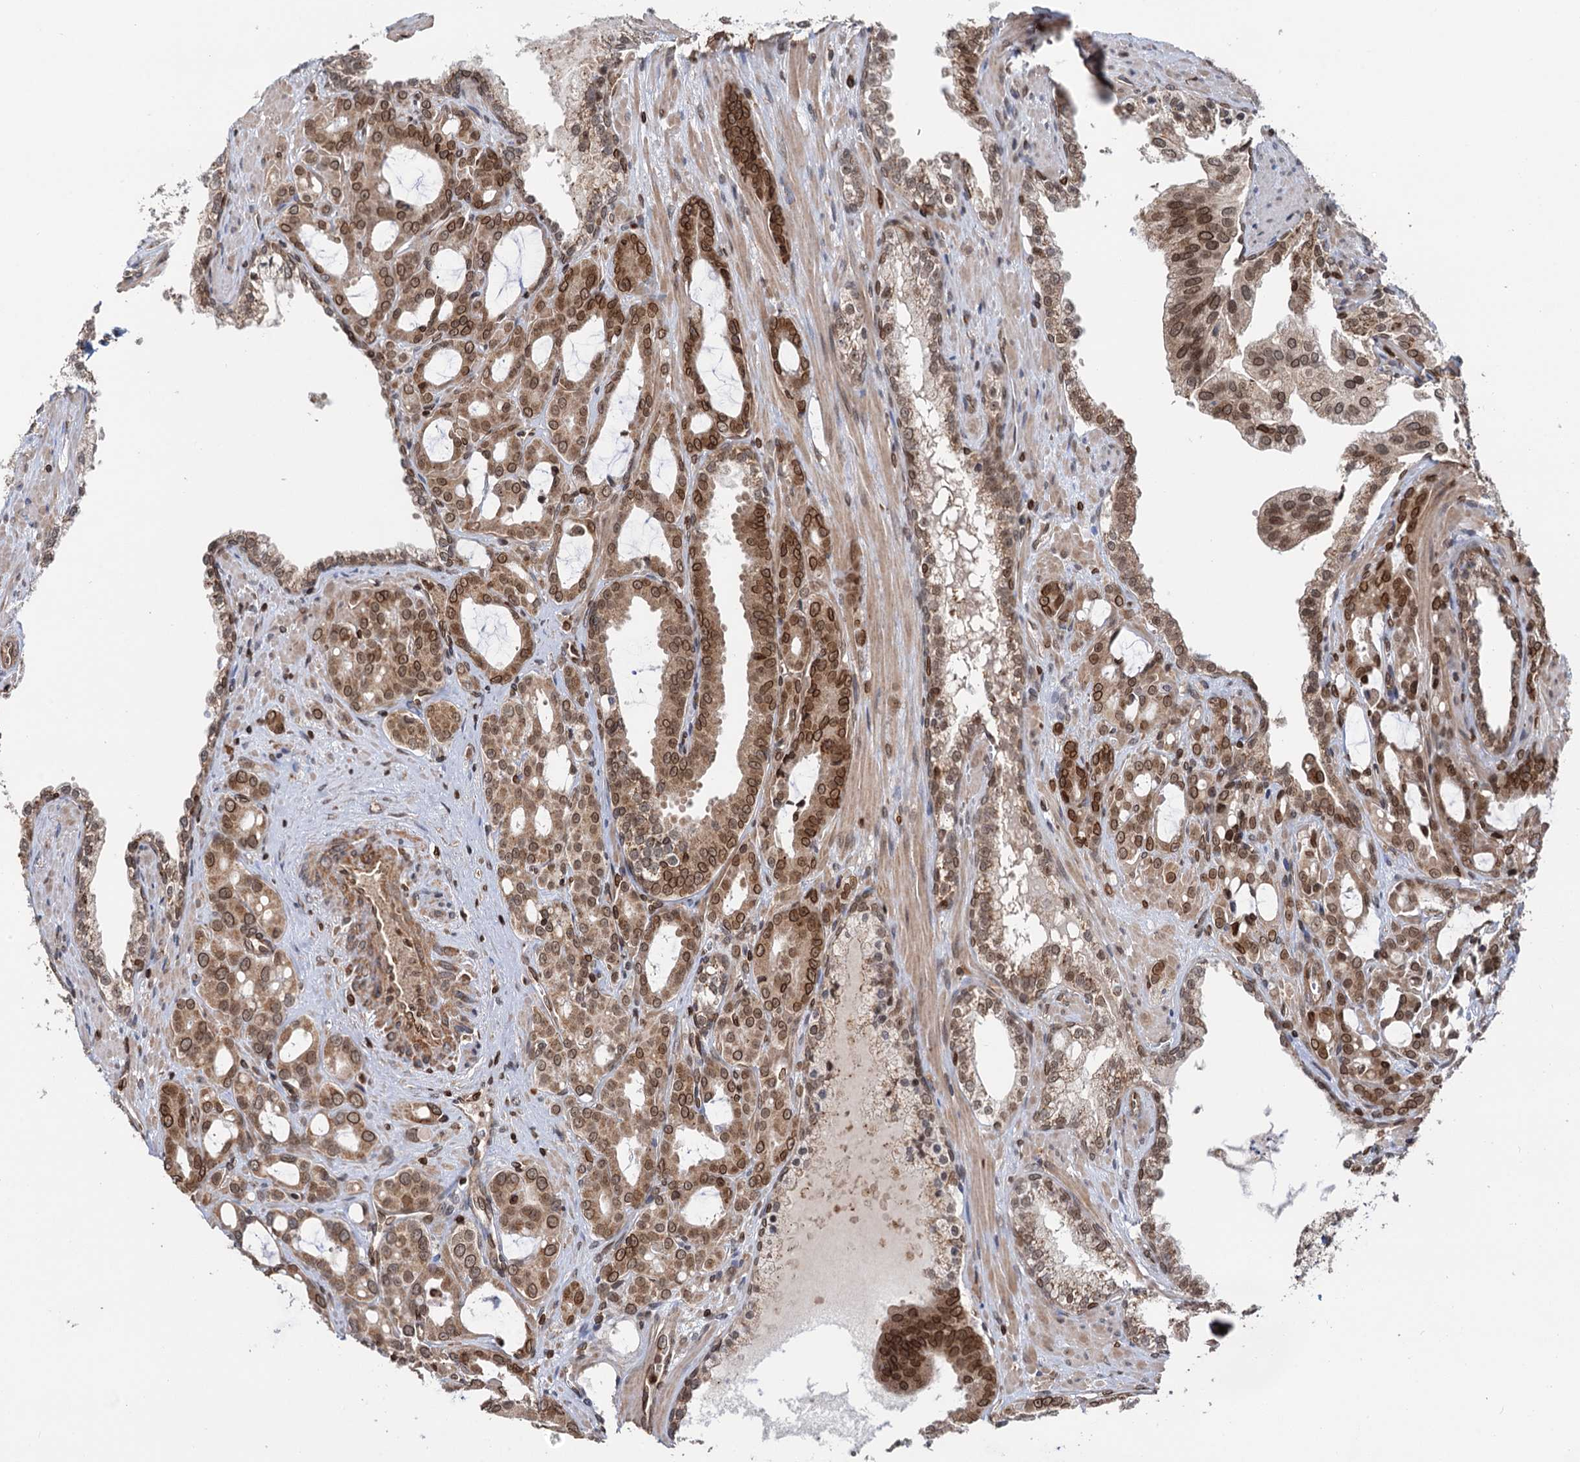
{"staining": {"intensity": "strong", "quantity": ">75%", "location": "cytoplasmic/membranous,nuclear"}, "tissue": "prostate cancer", "cell_type": "Tumor cells", "image_type": "cancer", "snomed": [{"axis": "morphology", "description": "Adenocarcinoma, High grade"}, {"axis": "topography", "description": "Prostate"}], "caption": "Protein staining shows strong cytoplasmic/membranous and nuclear staining in approximately >75% of tumor cells in prostate high-grade adenocarcinoma.", "gene": "ZC3H13", "patient": {"sex": "male", "age": 72}}